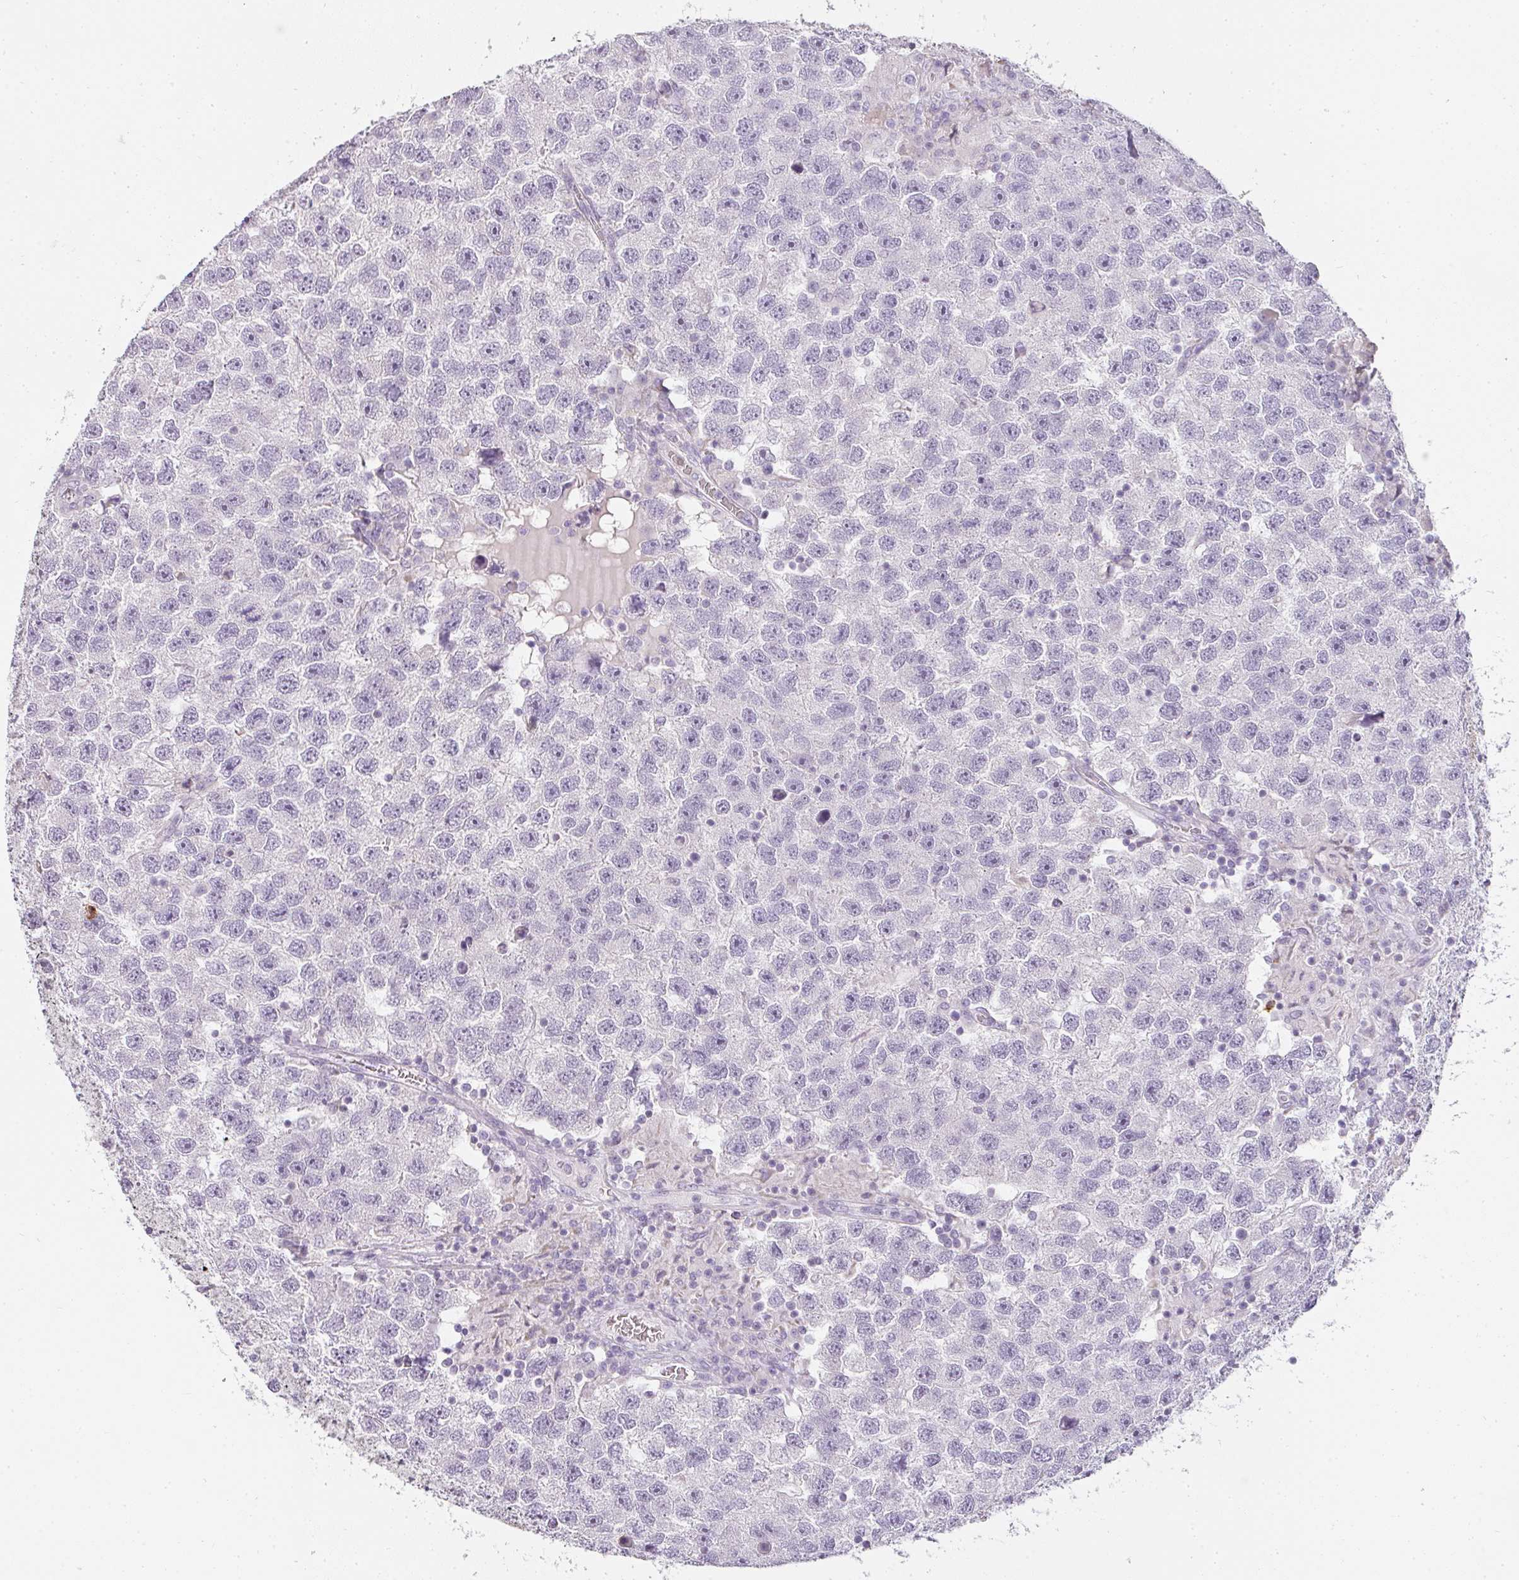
{"staining": {"intensity": "negative", "quantity": "none", "location": "none"}, "tissue": "testis cancer", "cell_type": "Tumor cells", "image_type": "cancer", "snomed": [{"axis": "morphology", "description": "Seminoma, NOS"}, {"axis": "topography", "description": "Testis"}], "caption": "Immunohistochemistry (IHC) of testis seminoma exhibits no positivity in tumor cells. (Stains: DAB IHC with hematoxylin counter stain, Microscopy: brightfield microscopy at high magnification).", "gene": "CAMP", "patient": {"sex": "male", "age": 26}}